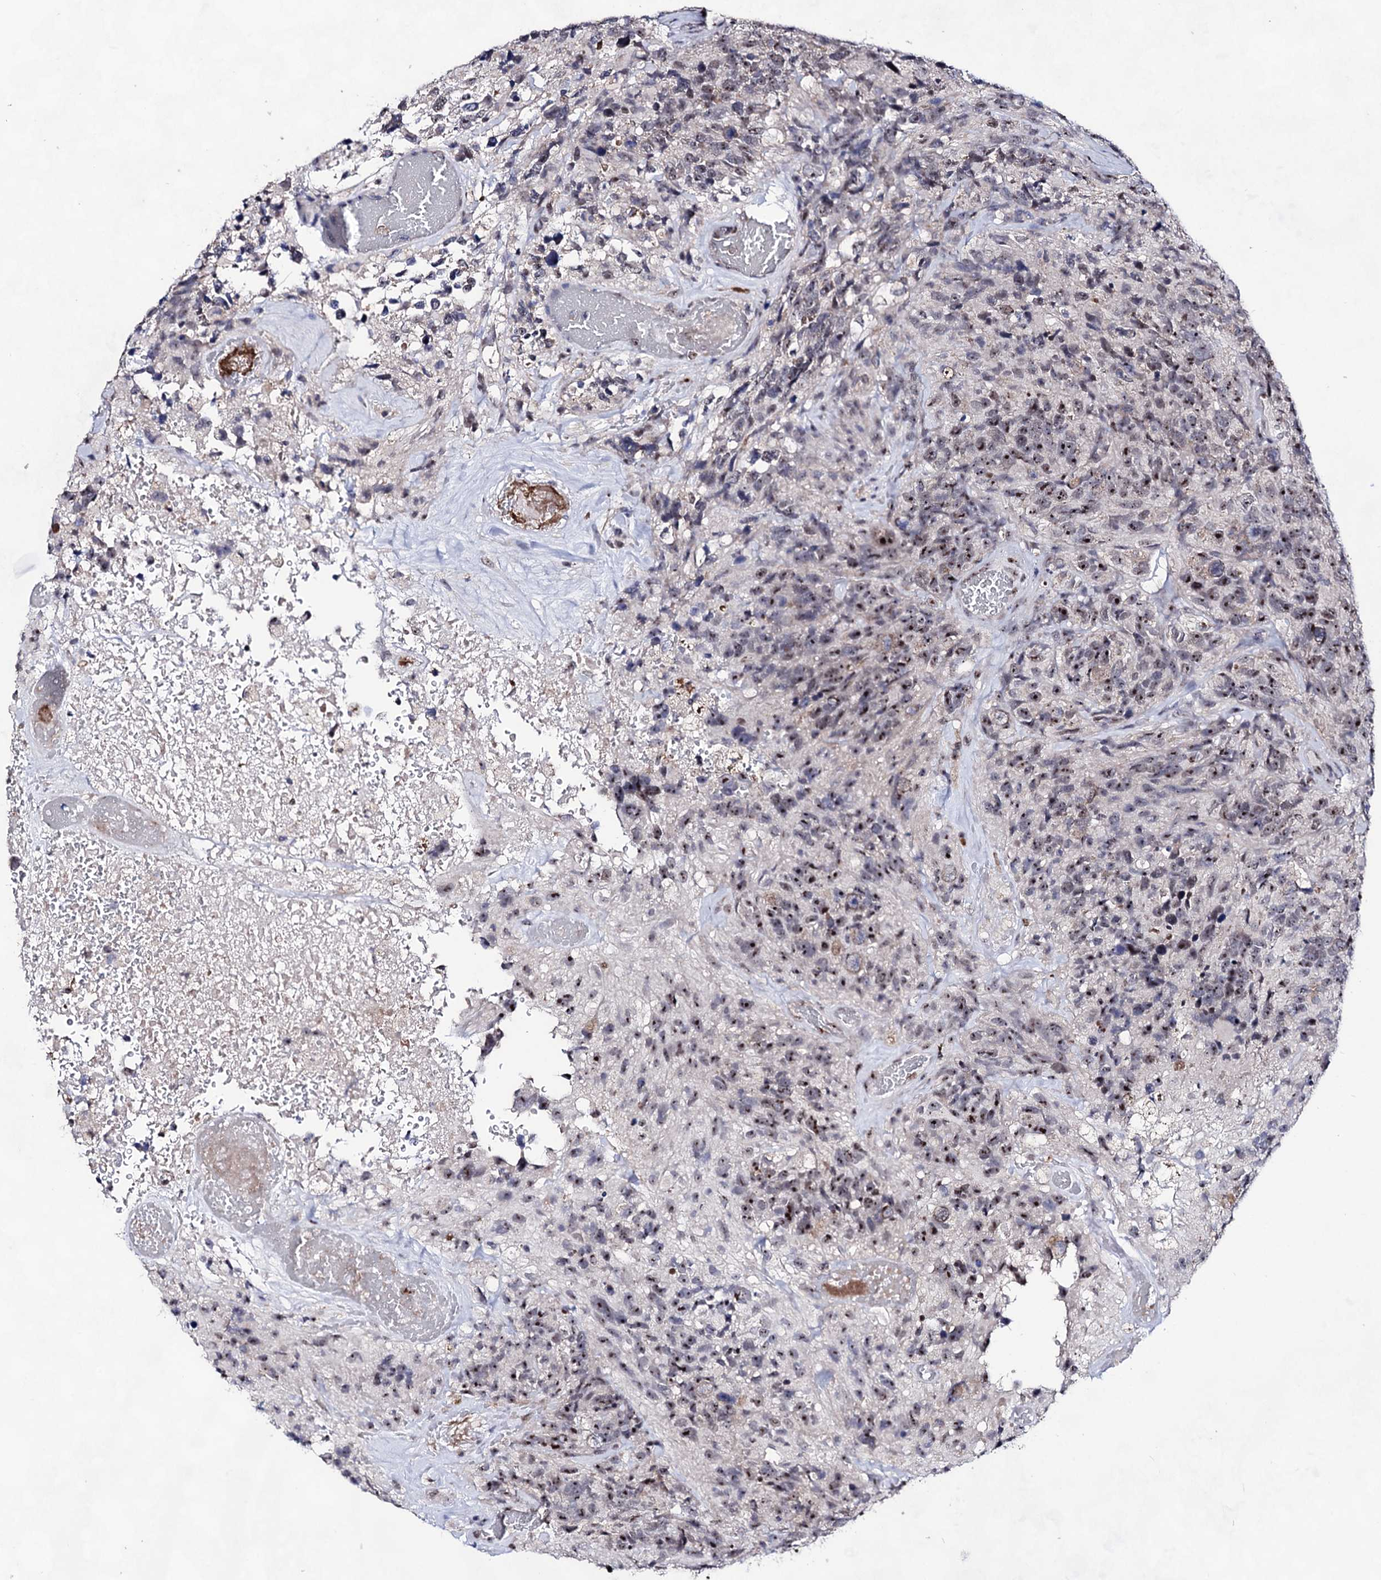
{"staining": {"intensity": "moderate", "quantity": "25%-75%", "location": "nuclear"}, "tissue": "glioma", "cell_type": "Tumor cells", "image_type": "cancer", "snomed": [{"axis": "morphology", "description": "Glioma, malignant, High grade"}, {"axis": "topography", "description": "Brain"}], "caption": "The micrograph exhibits immunohistochemical staining of malignant high-grade glioma. There is moderate nuclear expression is identified in approximately 25%-75% of tumor cells.", "gene": "EXOSC10", "patient": {"sex": "male", "age": 69}}